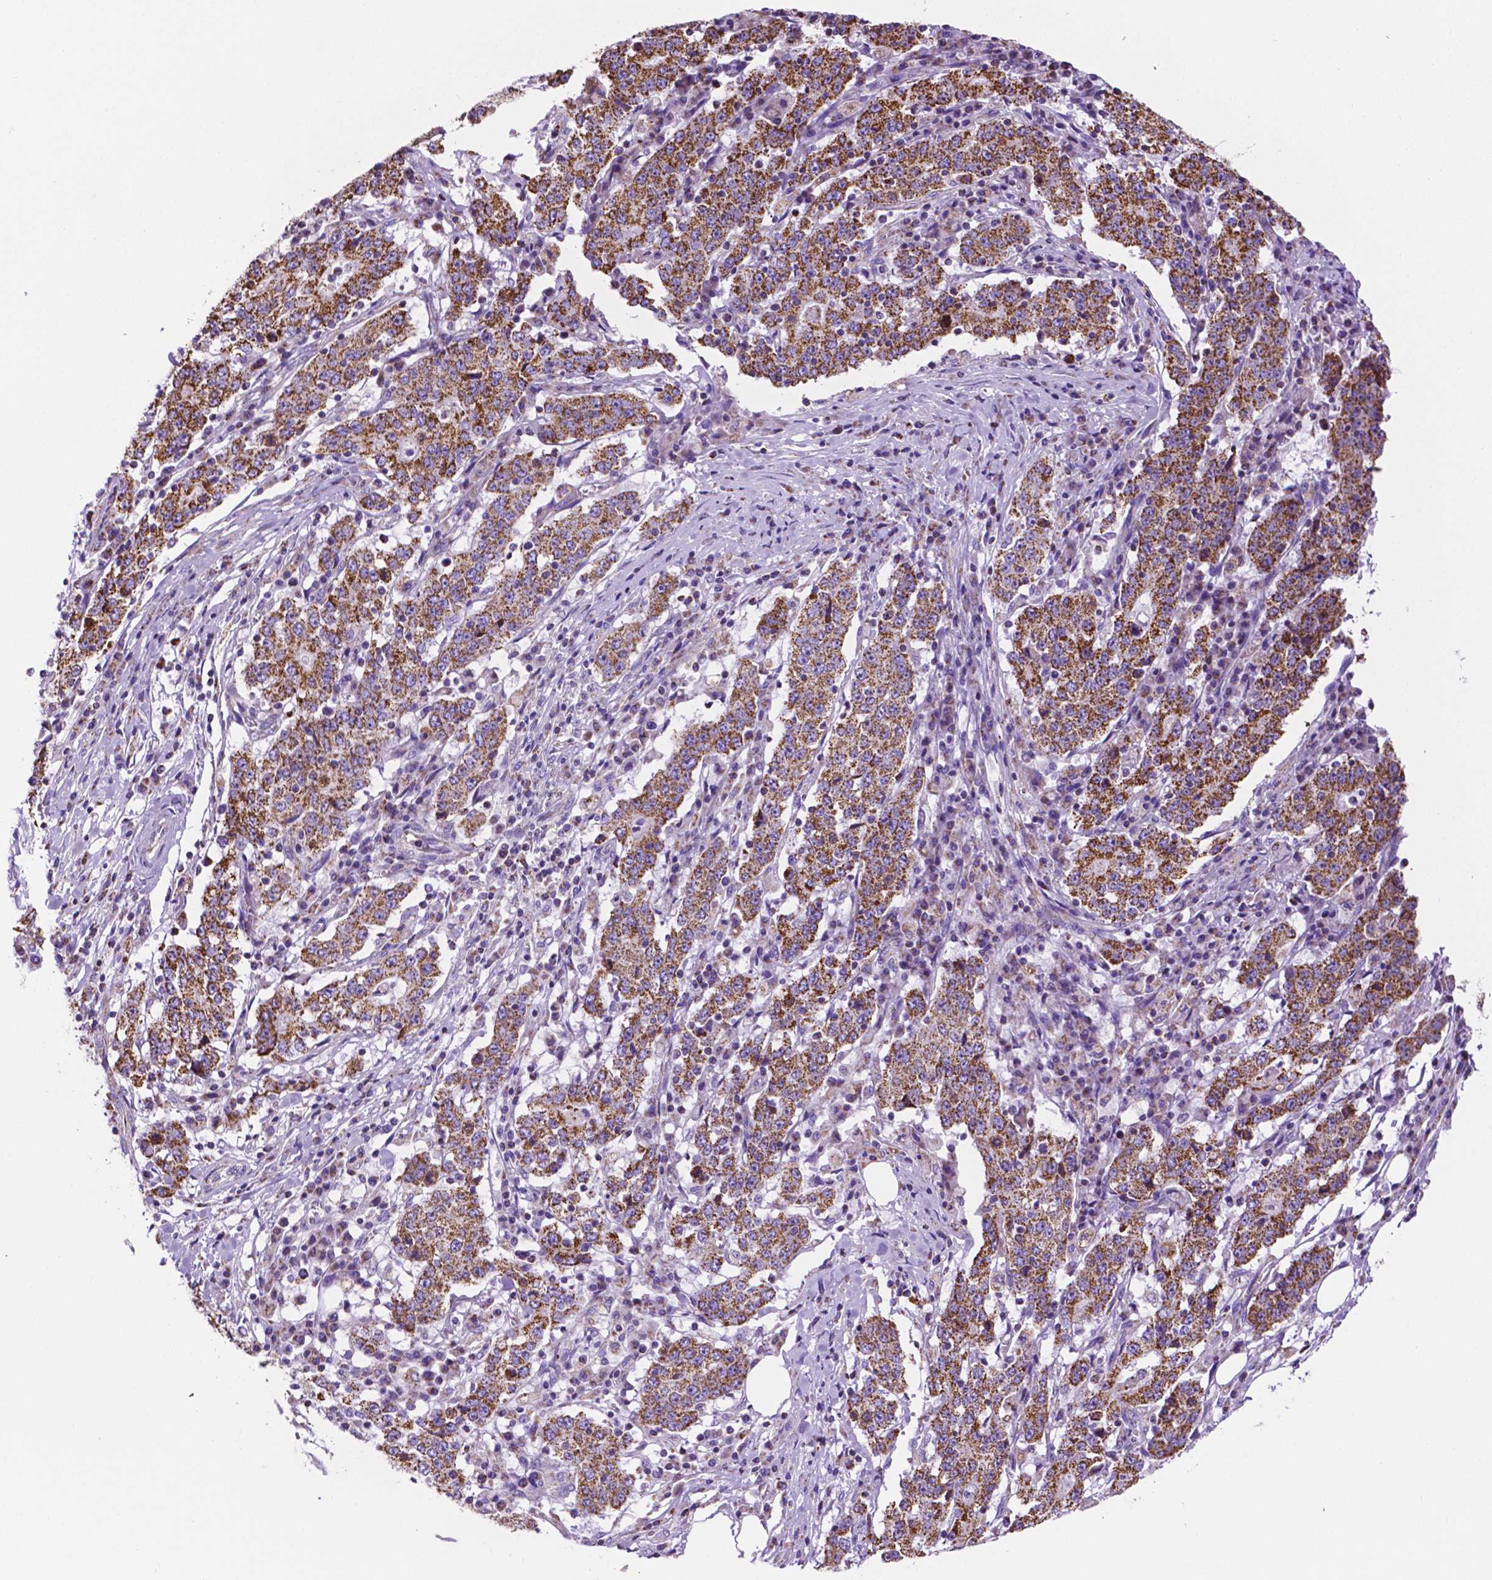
{"staining": {"intensity": "strong", "quantity": ">75%", "location": "cytoplasmic/membranous"}, "tissue": "stomach cancer", "cell_type": "Tumor cells", "image_type": "cancer", "snomed": [{"axis": "morphology", "description": "Adenocarcinoma, NOS"}, {"axis": "topography", "description": "Stomach"}], "caption": "An IHC histopathology image of neoplastic tissue is shown. Protein staining in brown labels strong cytoplasmic/membranous positivity in adenocarcinoma (stomach) within tumor cells.", "gene": "GDPD5", "patient": {"sex": "male", "age": 59}}